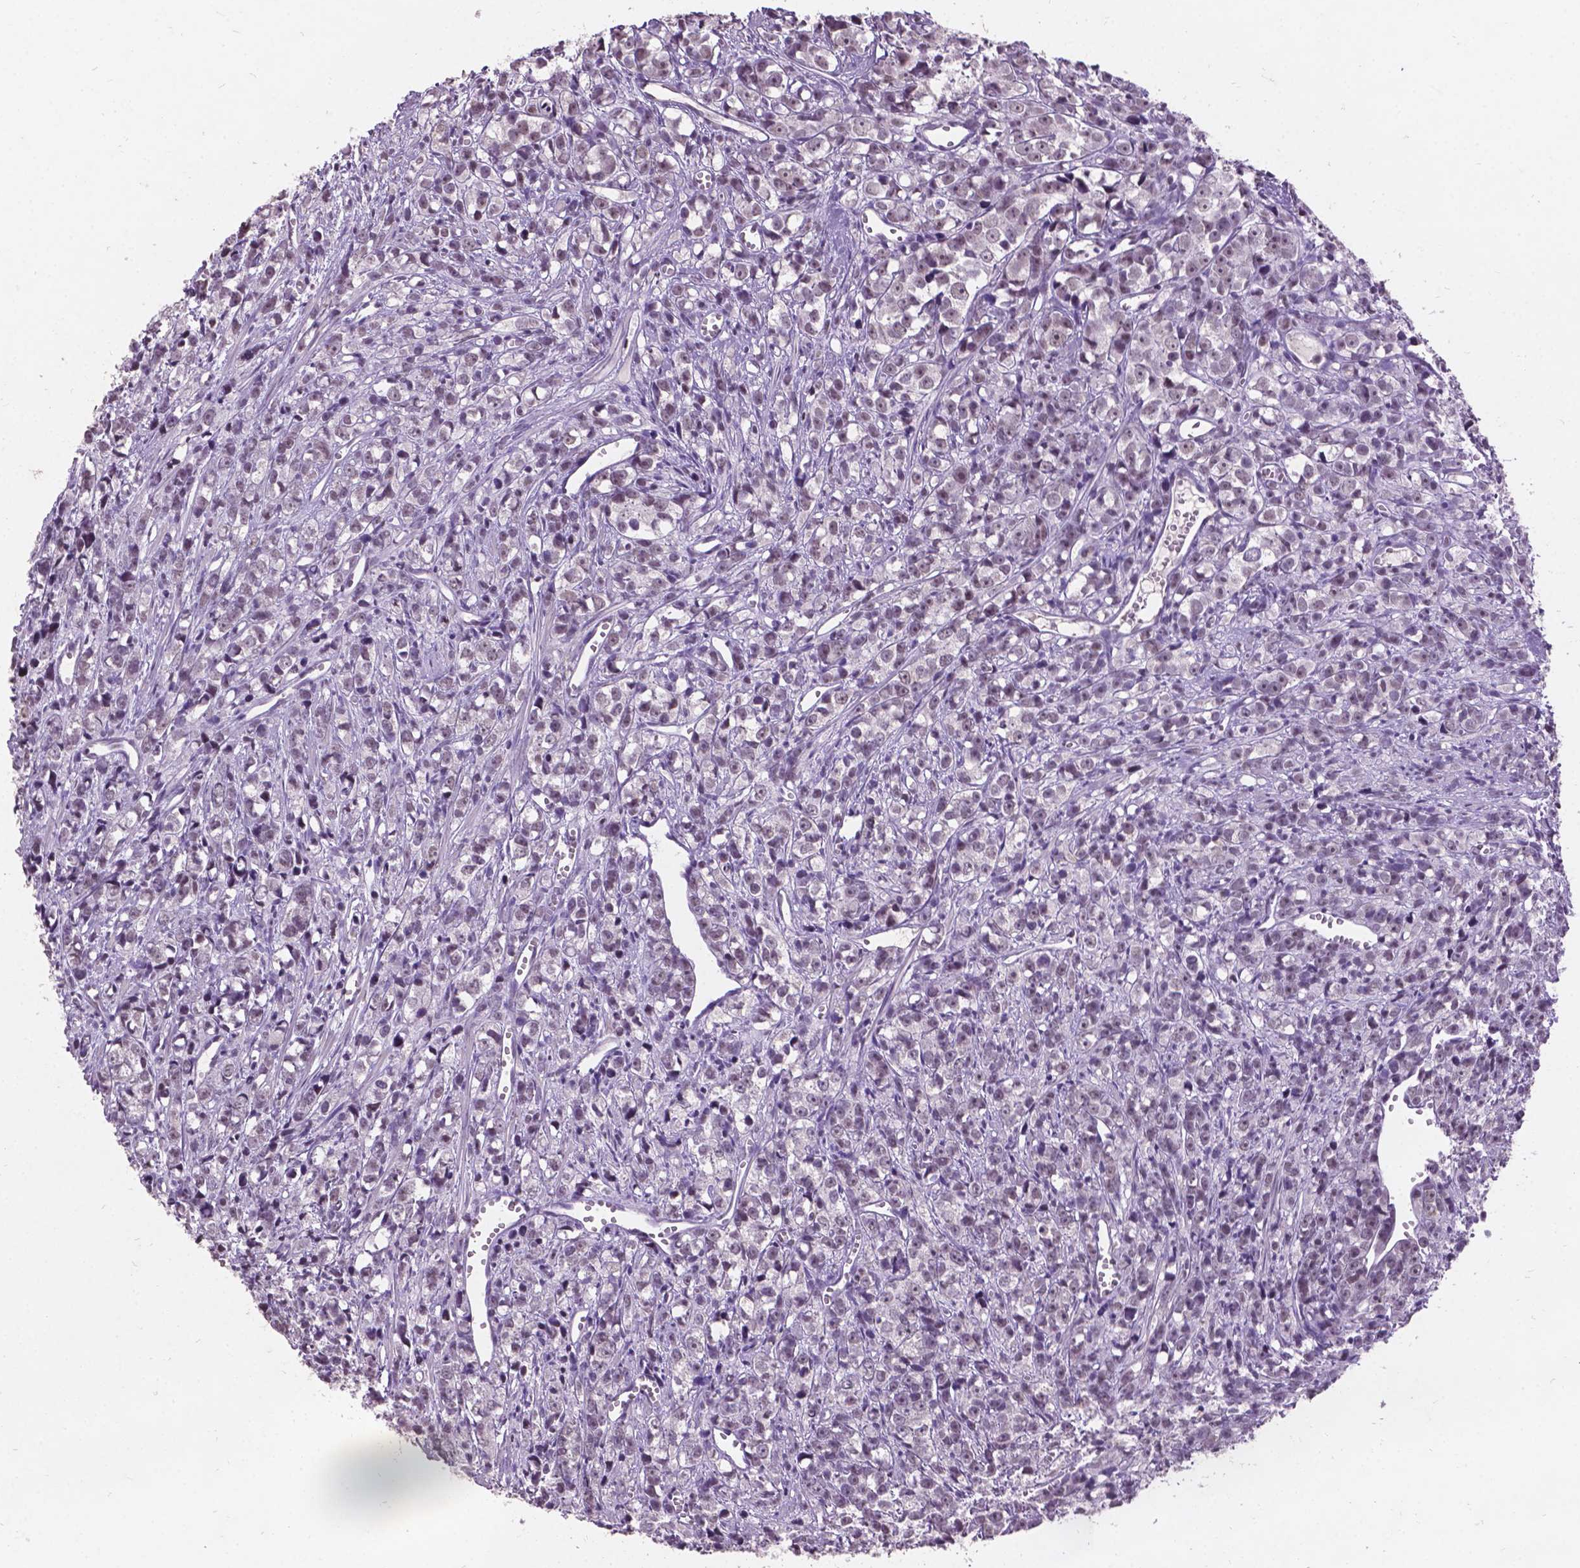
{"staining": {"intensity": "moderate", "quantity": "25%-75%", "location": "nuclear"}, "tissue": "prostate cancer", "cell_type": "Tumor cells", "image_type": "cancer", "snomed": [{"axis": "morphology", "description": "Adenocarcinoma, High grade"}, {"axis": "topography", "description": "Prostate"}], "caption": "Human prostate high-grade adenocarcinoma stained with a brown dye exhibits moderate nuclear positive positivity in about 25%-75% of tumor cells.", "gene": "COIL", "patient": {"sex": "male", "age": 77}}